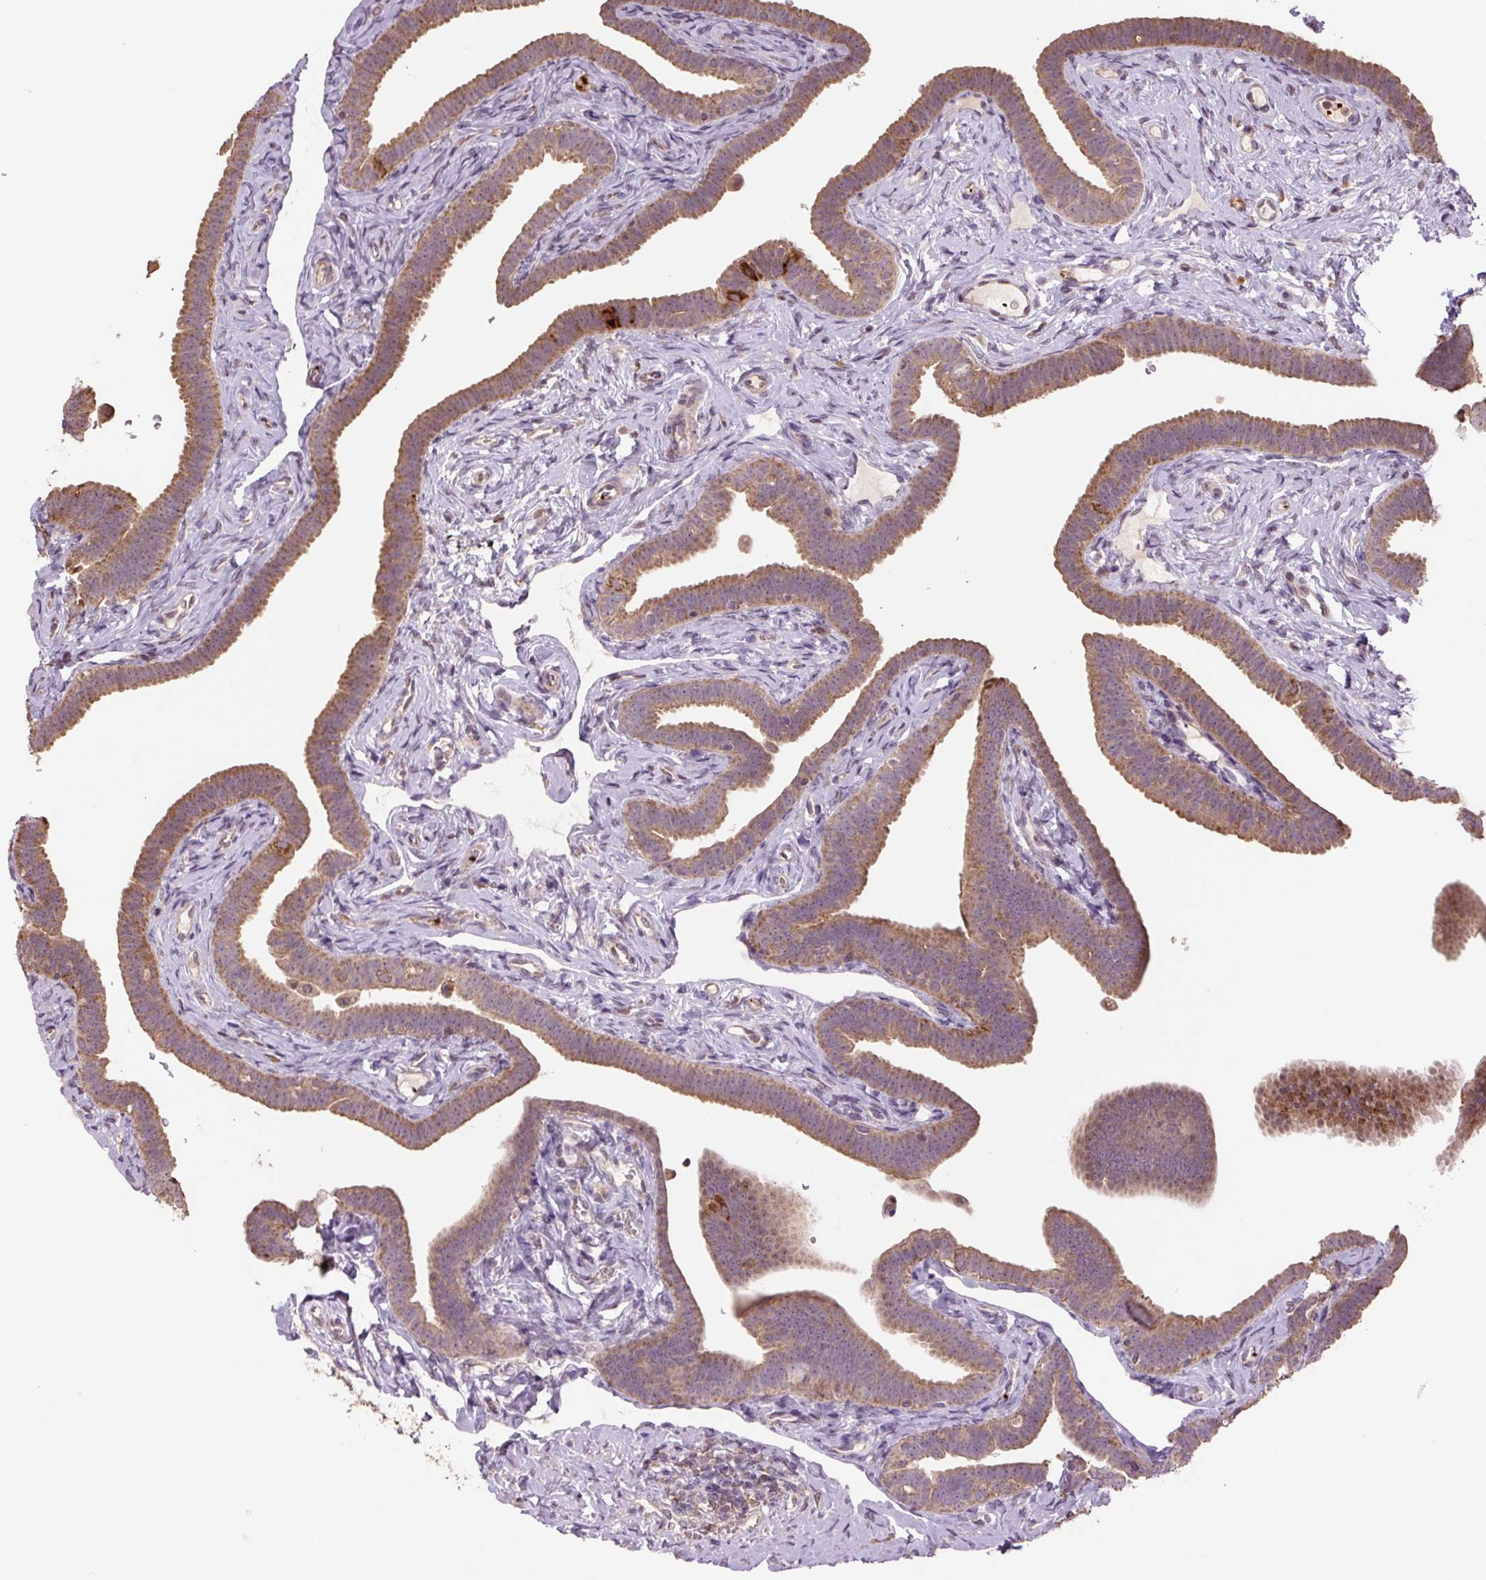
{"staining": {"intensity": "moderate", "quantity": ">75%", "location": "cytoplasmic/membranous"}, "tissue": "fallopian tube", "cell_type": "Glandular cells", "image_type": "normal", "snomed": [{"axis": "morphology", "description": "Normal tissue, NOS"}, {"axis": "topography", "description": "Fallopian tube"}], "caption": "Immunohistochemical staining of unremarkable fallopian tube displays >75% levels of moderate cytoplasmic/membranous protein expression in about >75% of glandular cells. (Stains: DAB in brown, nuclei in blue, Microscopy: brightfield microscopy at high magnification).", "gene": "TMEM160", "patient": {"sex": "female", "age": 69}}